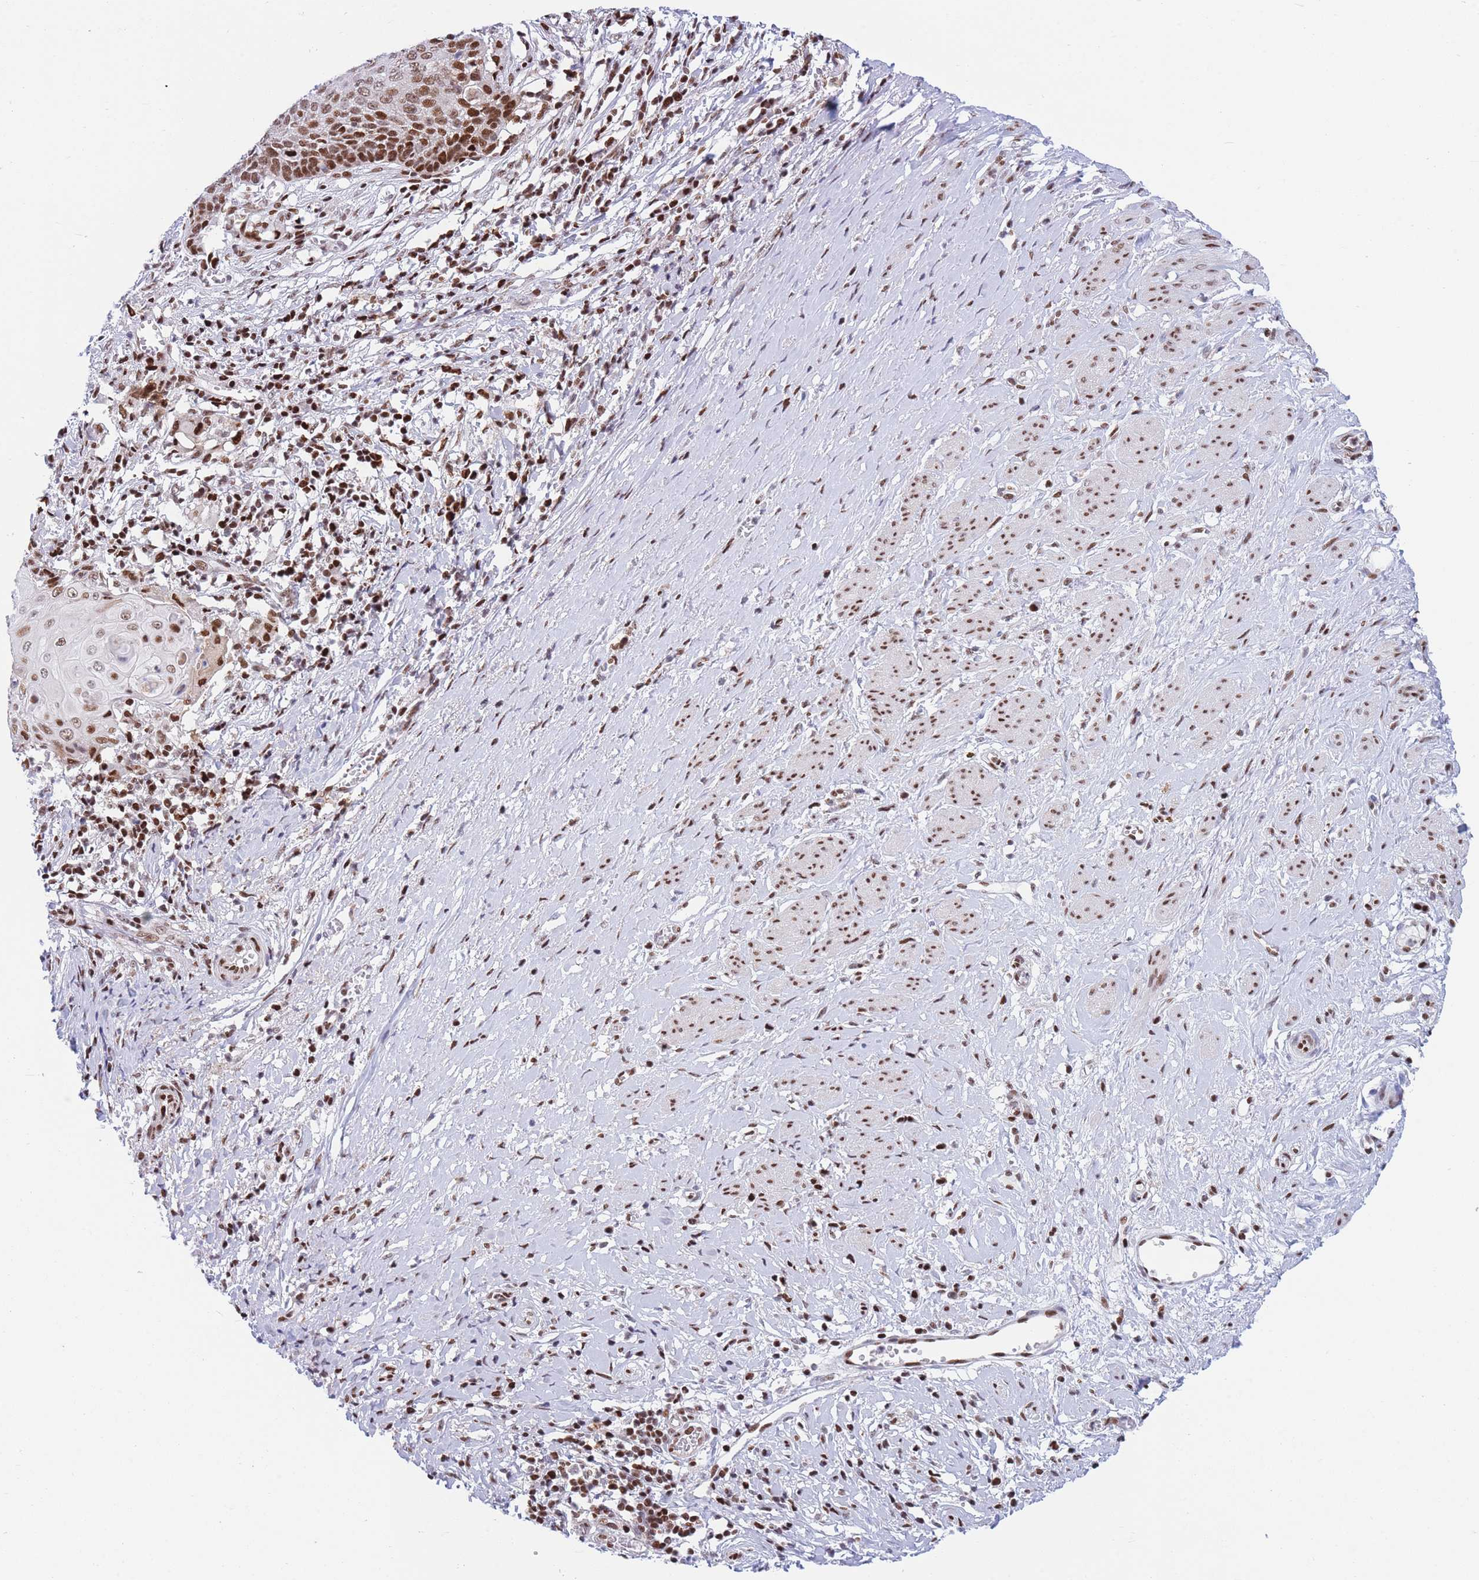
{"staining": {"intensity": "moderate", "quantity": ">75%", "location": "nuclear"}, "tissue": "cervical cancer", "cell_type": "Tumor cells", "image_type": "cancer", "snomed": [{"axis": "morphology", "description": "Squamous cell carcinoma, NOS"}, {"axis": "topography", "description": "Cervix"}], "caption": "Approximately >75% of tumor cells in human squamous cell carcinoma (cervical) reveal moderate nuclear protein positivity as visualized by brown immunohistochemical staining.", "gene": "DNAJC3", "patient": {"sex": "female", "age": 39}}